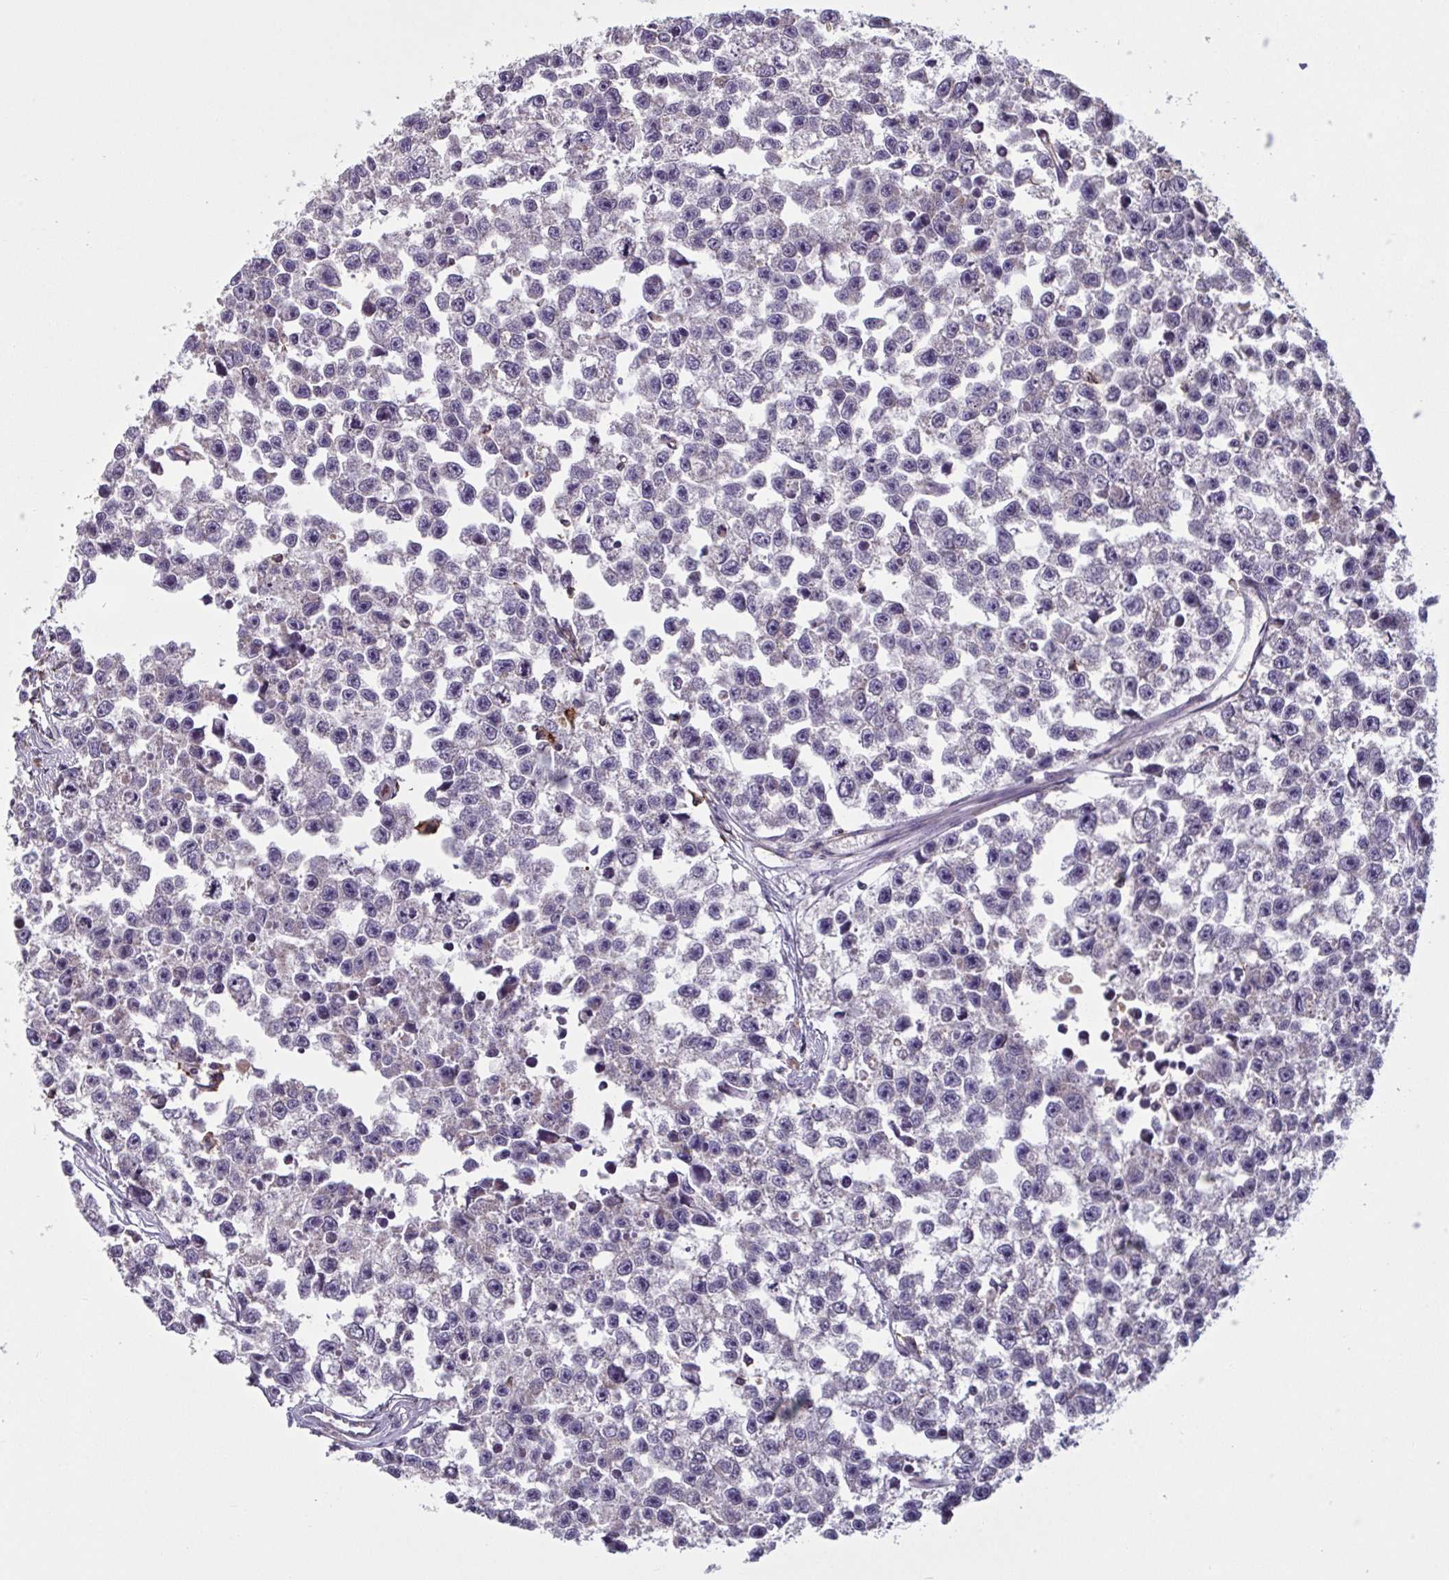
{"staining": {"intensity": "negative", "quantity": "none", "location": "none"}, "tissue": "testis cancer", "cell_type": "Tumor cells", "image_type": "cancer", "snomed": [{"axis": "morphology", "description": "Seminoma, NOS"}, {"axis": "topography", "description": "Testis"}], "caption": "Immunohistochemistry histopathology image of human testis cancer (seminoma) stained for a protein (brown), which shows no expression in tumor cells. The staining was performed using DAB to visualize the protein expression in brown, while the nuclei were stained in blue with hematoxylin (Magnification: 20x).", "gene": "CD1E", "patient": {"sex": "male", "age": 26}}